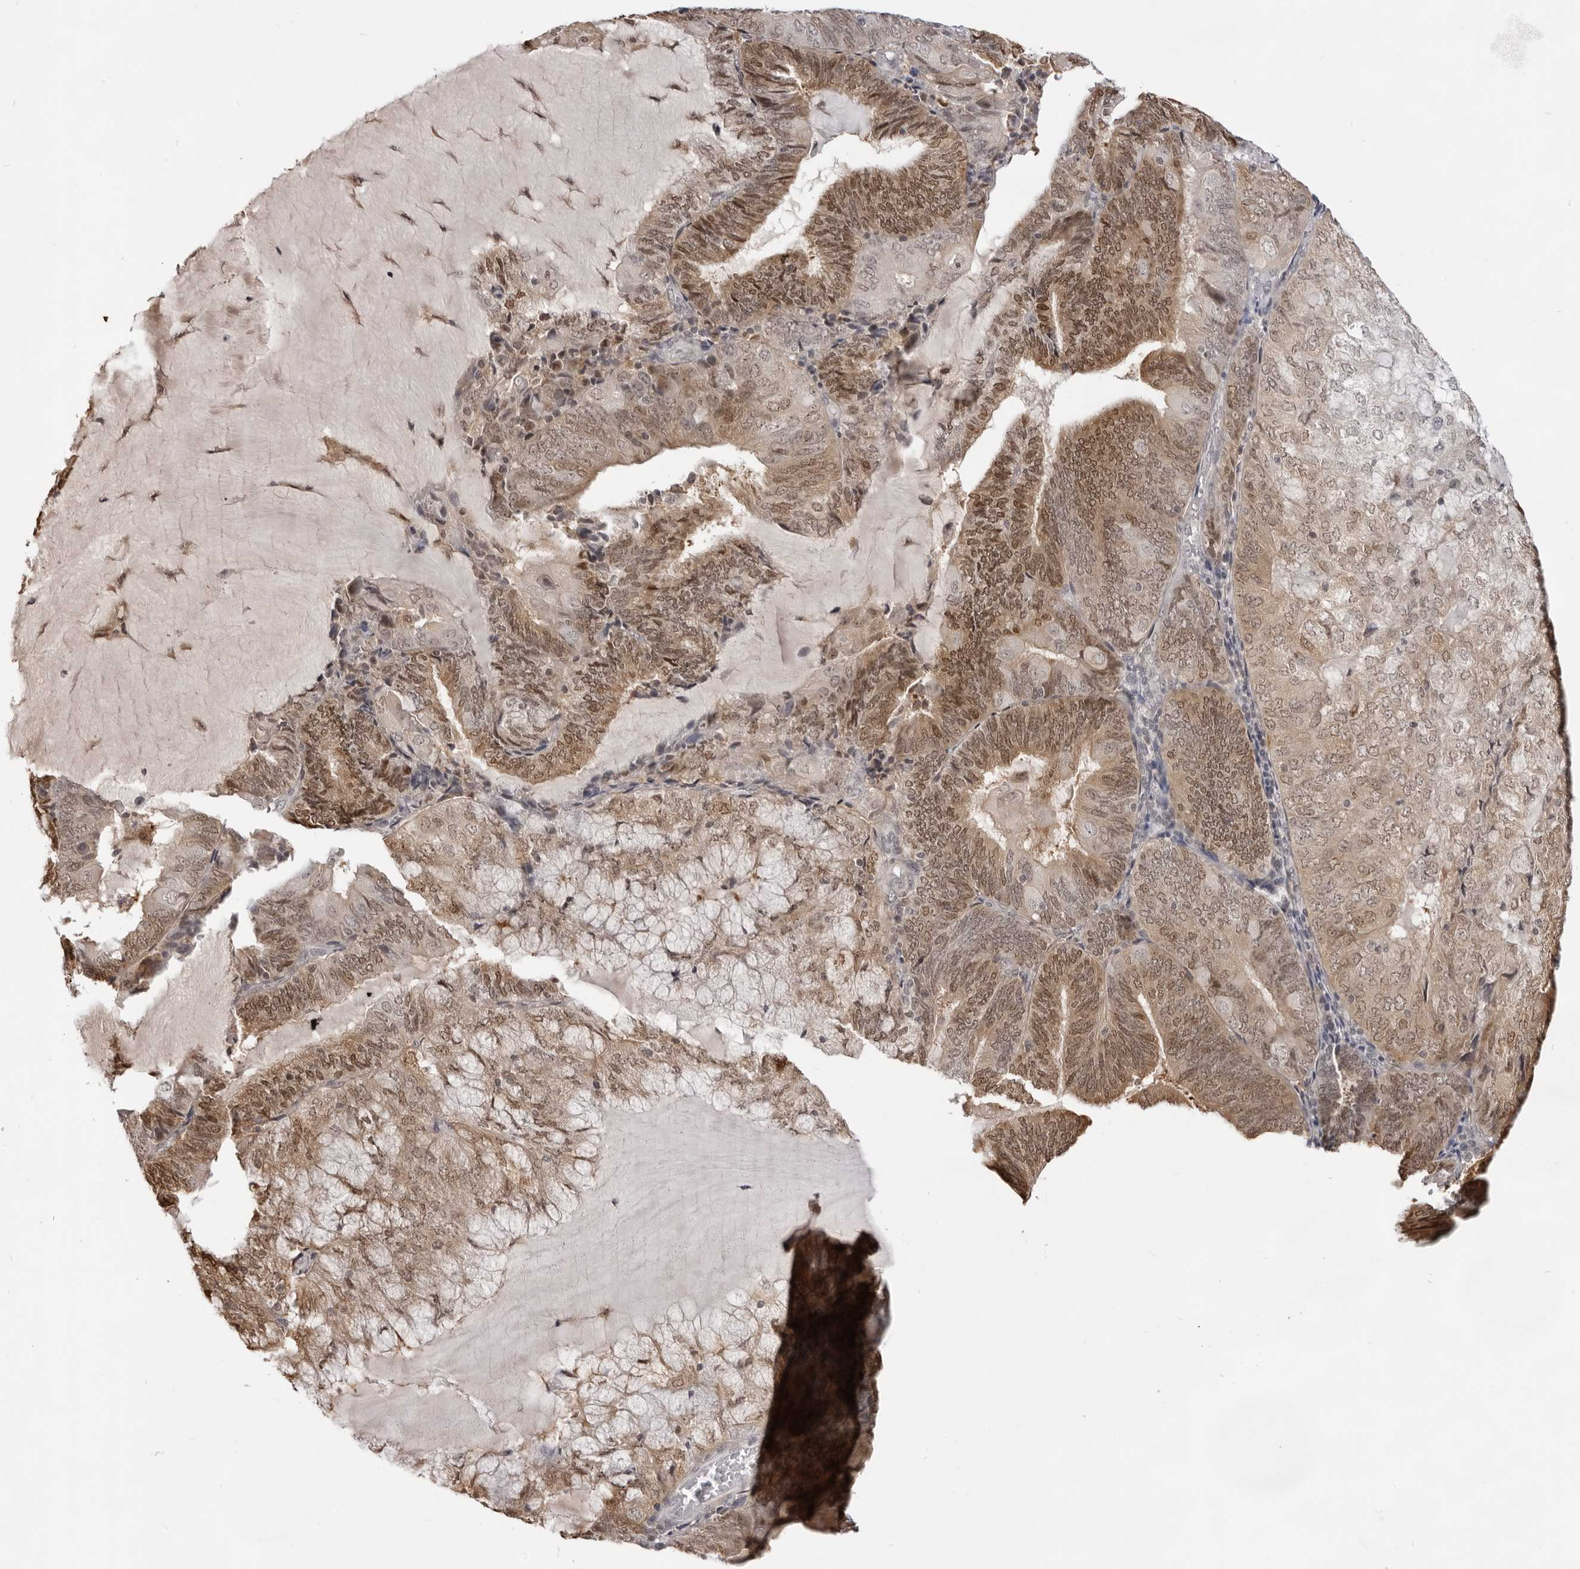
{"staining": {"intensity": "moderate", "quantity": ">75%", "location": "cytoplasmic/membranous,nuclear"}, "tissue": "endometrial cancer", "cell_type": "Tumor cells", "image_type": "cancer", "snomed": [{"axis": "morphology", "description": "Adenocarcinoma, NOS"}, {"axis": "topography", "description": "Endometrium"}], "caption": "Immunohistochemical staining of human endometrial cancer (adenocarcinoma) exhibits medium levels of moderate cytoplasmic/membranous and nuclear protein staining in about >75% of tumor cells. Nuclei are stained in blue.", "gene": "SRGAP2", "patient": {"sex": "female", "age": 81}}